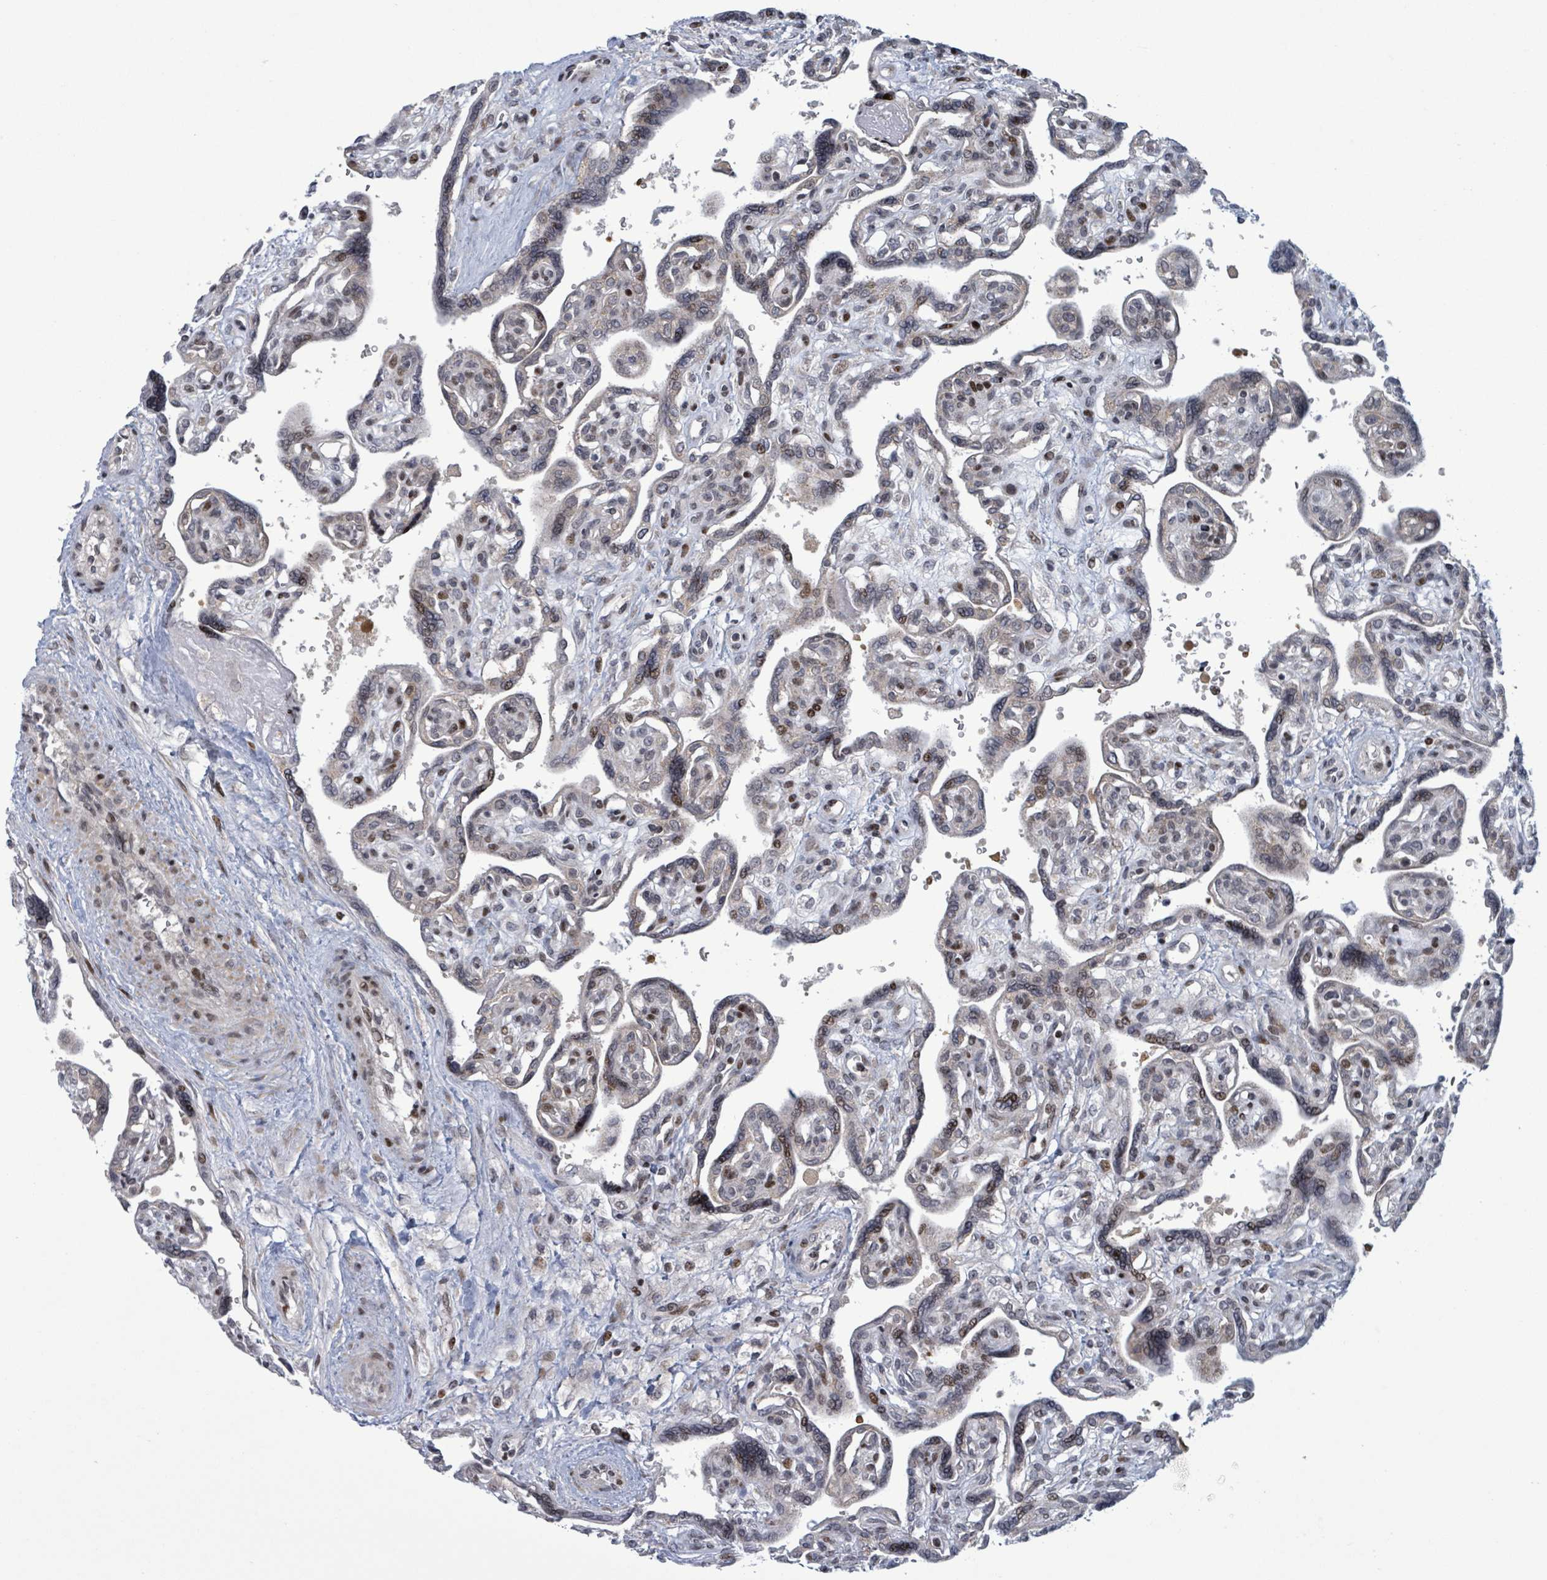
{"staining": {"intensity": "weak", "quantity": "25%-75%", "location": "nuclear"}, "tissue": "placenta", "cell_type": "Trophoblastic cells", "image_type": "normal", "snomed": [{"axis": "morphology", "description": "Normal tissue, NOS"}, {"axis": "topography", "description": "Placenta"}], "caption": "The image shows immunohistochemical staining of benign placenta. There is weak nuclear expression is identified in approximately 25%-75% of trophoblastic cells. The staining was performed using DAB (3,3'-diaminobenzidine), with brown indicating positive protein expression. Nuclei are stained blue with hematoxylin.", "gene": "FNDC4", "patient": {"sex": "female", "age": 39}}